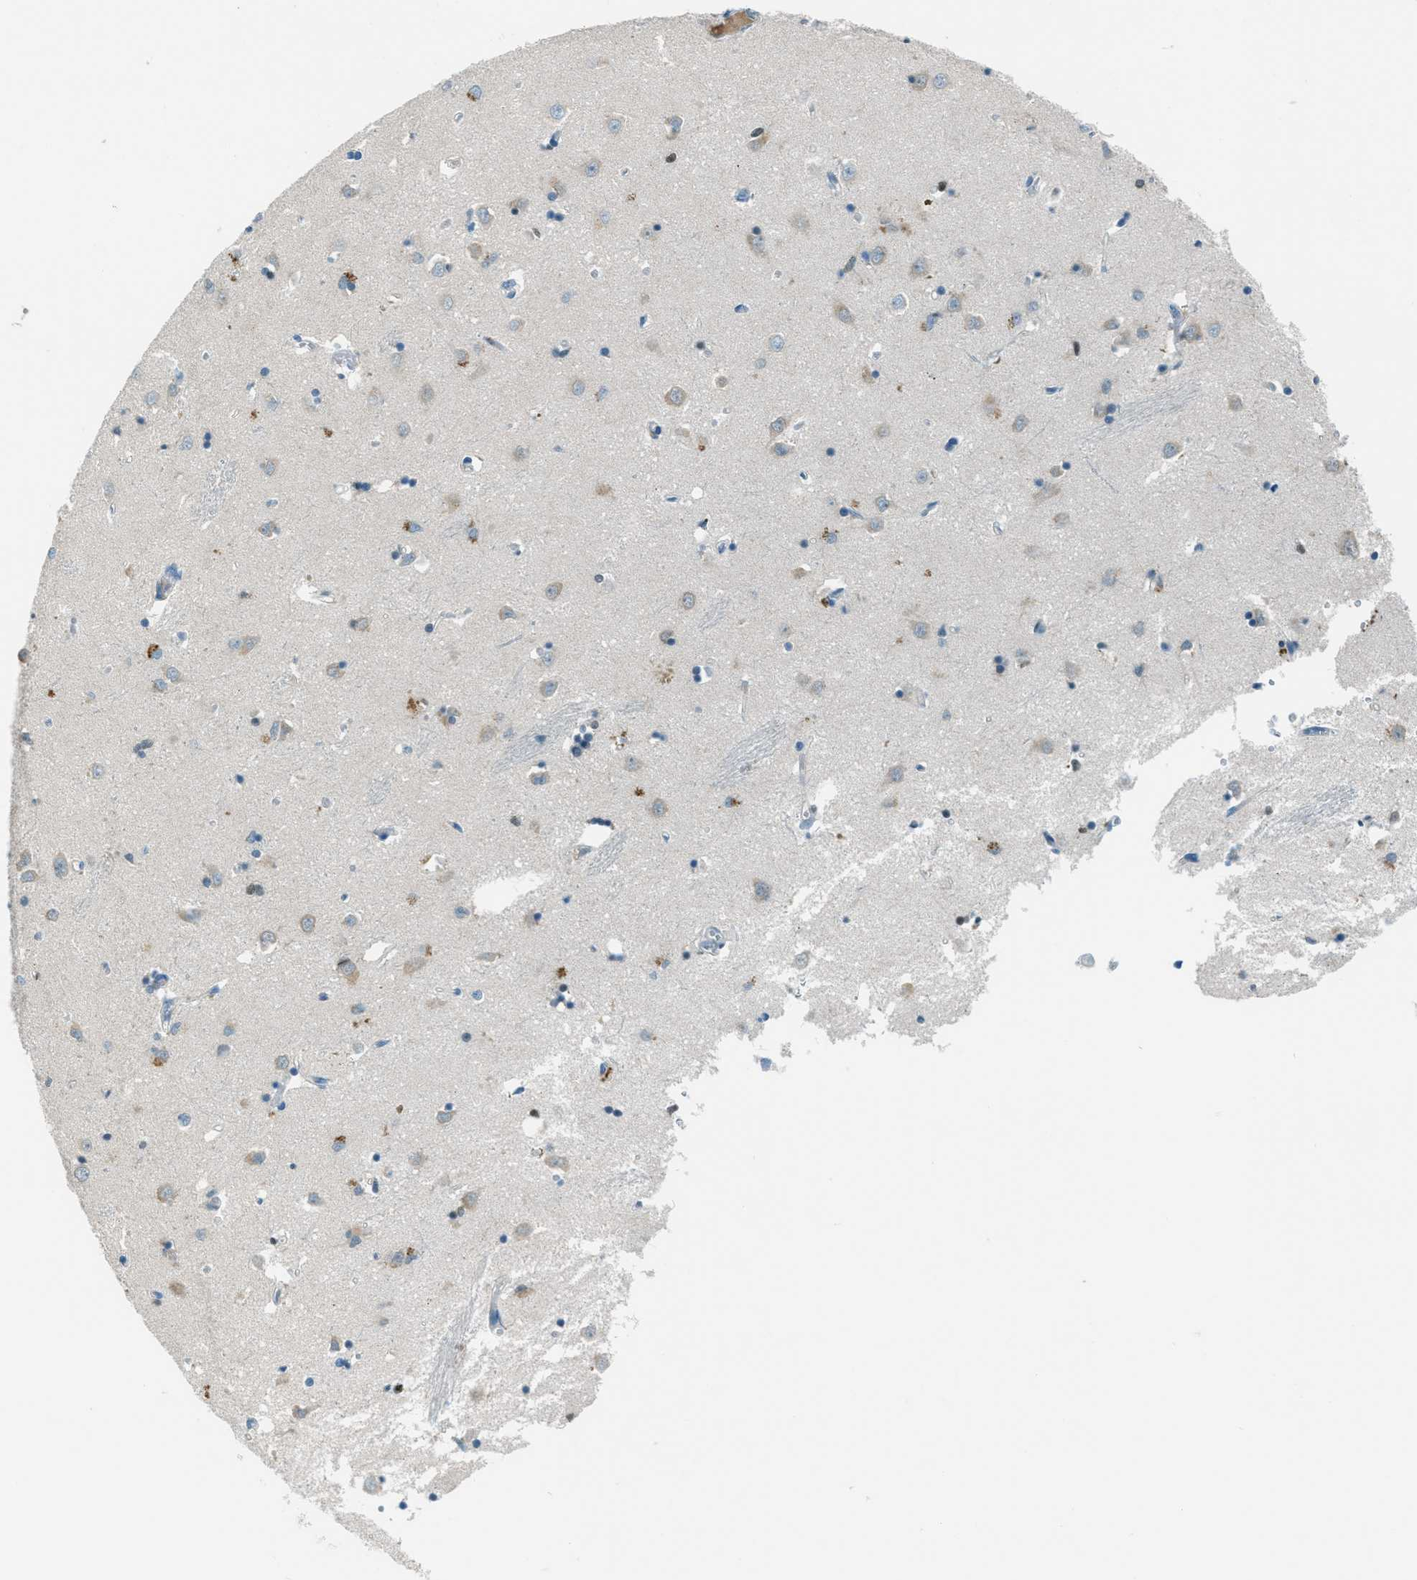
{"staining": {"intensity": "negative", "quantity": "none", "location": "none"}, "tissue": "caudate", "cell_type": "Glial cells", "image_type": "normal", "snomed": [{"axis": "morphology", "description": "Normal tissue, NOS"}, {"axis": "topography", "description": "Lateral ventricle wall"}], "caption": "IHC histopathology image of normal caudate: caudate stained with DAB reveals no significant protein expression in glial cells. The staining is performed using DAB brown chromogen with nuclei counter-stained in using hematoxylin.", "gene": "MSLN", "patient": {"sex": "female", "age": 19}}